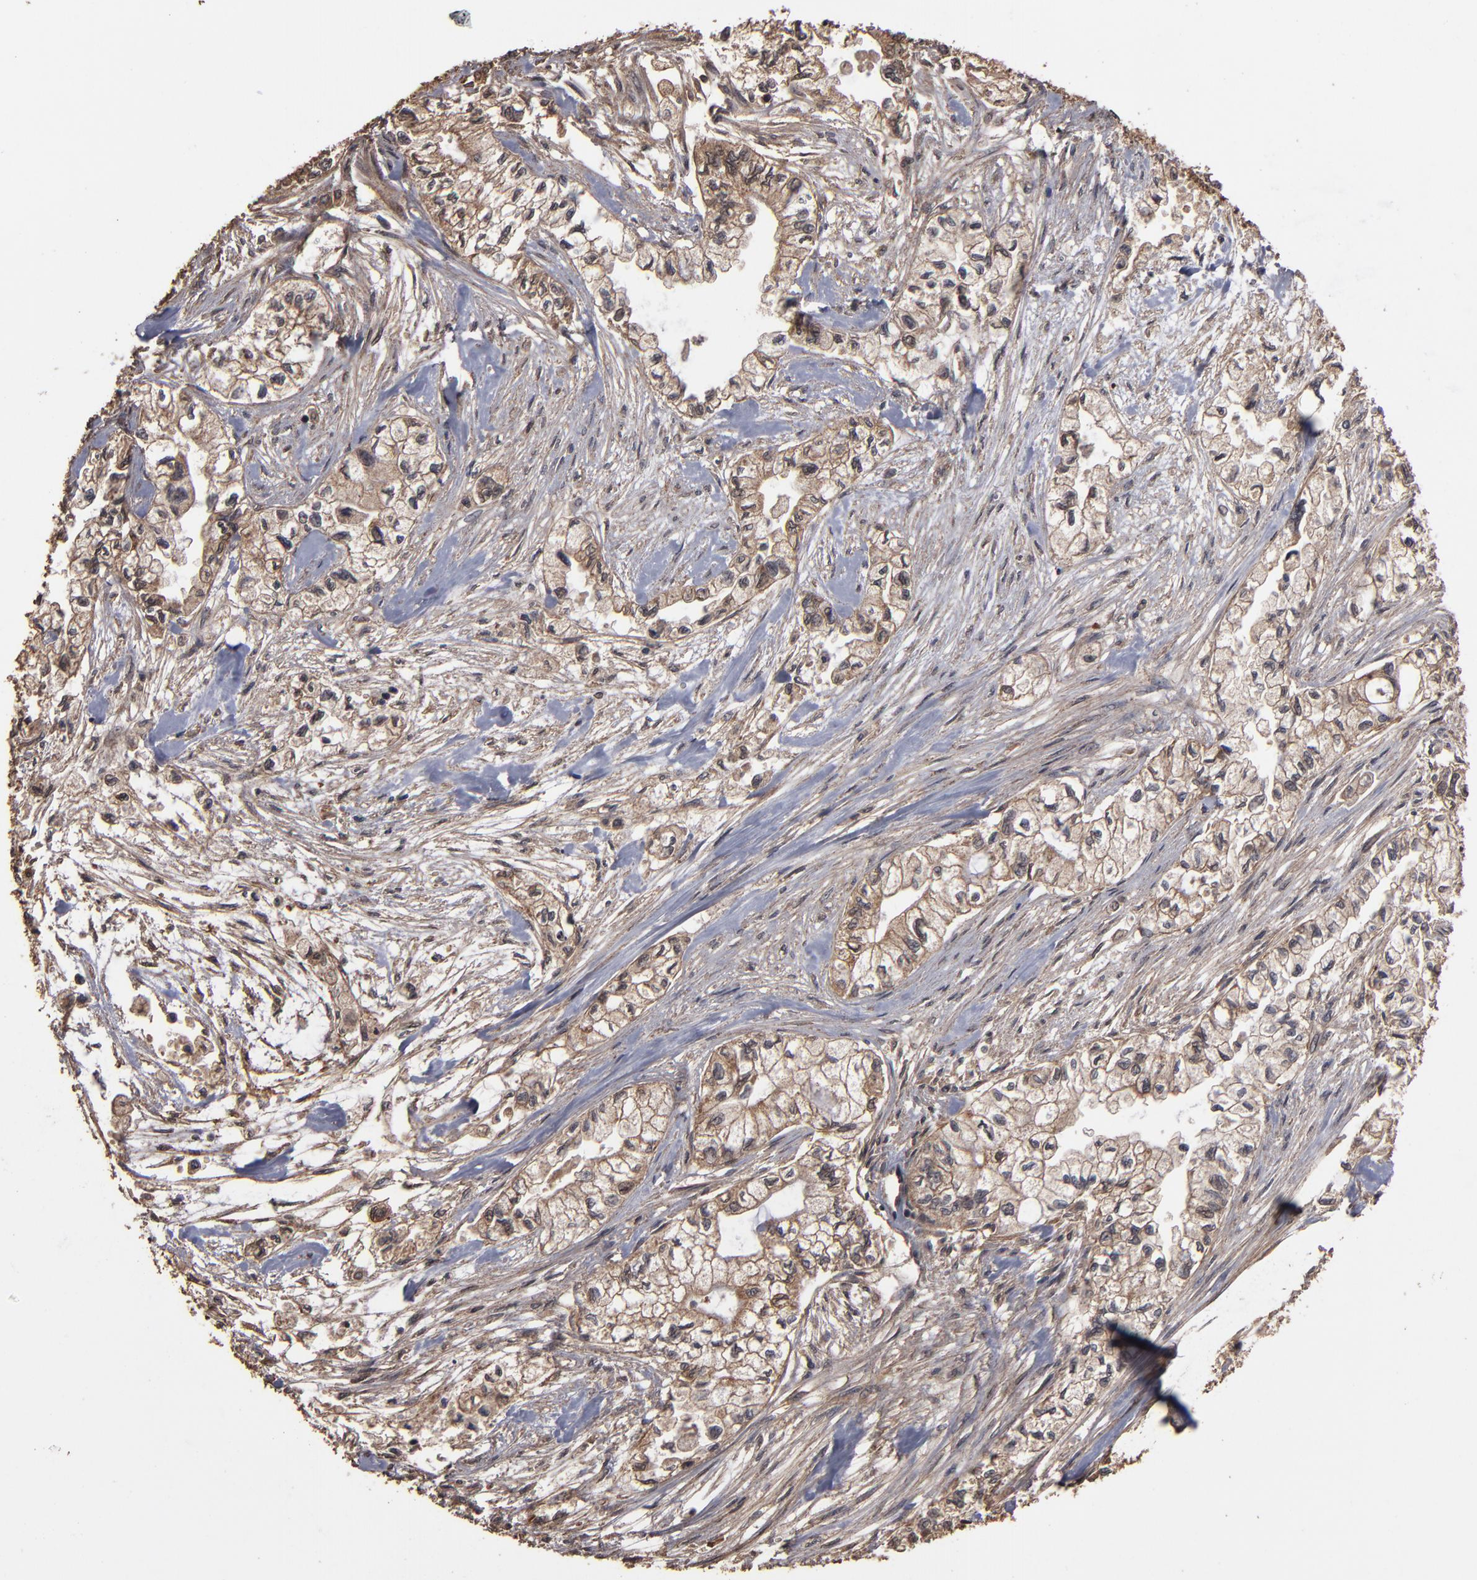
{"staining": {"intensity": "weak", "quantity": ">75%", "location": "cytoplasmic/membranous,nuclear"}, "tissue": "pancreatic cancer", "cell_type": "Tumor cells", "image_type": "cancer", "snomed": [{"axis": "morphology", "description": "Adenocarcinoma, NOS"}, {"axis": "topography", "description": "Pancreas"}], "caption": "Immunohistochemistry of pancreatic cancer (adenocarcinoma) reveals low levels of weak cytoplasmic/membranous and nuclear positivity in about >75% of tumor cells.", "gene": "NXF2B", "patient": {"sex": "male", "age": 79}}